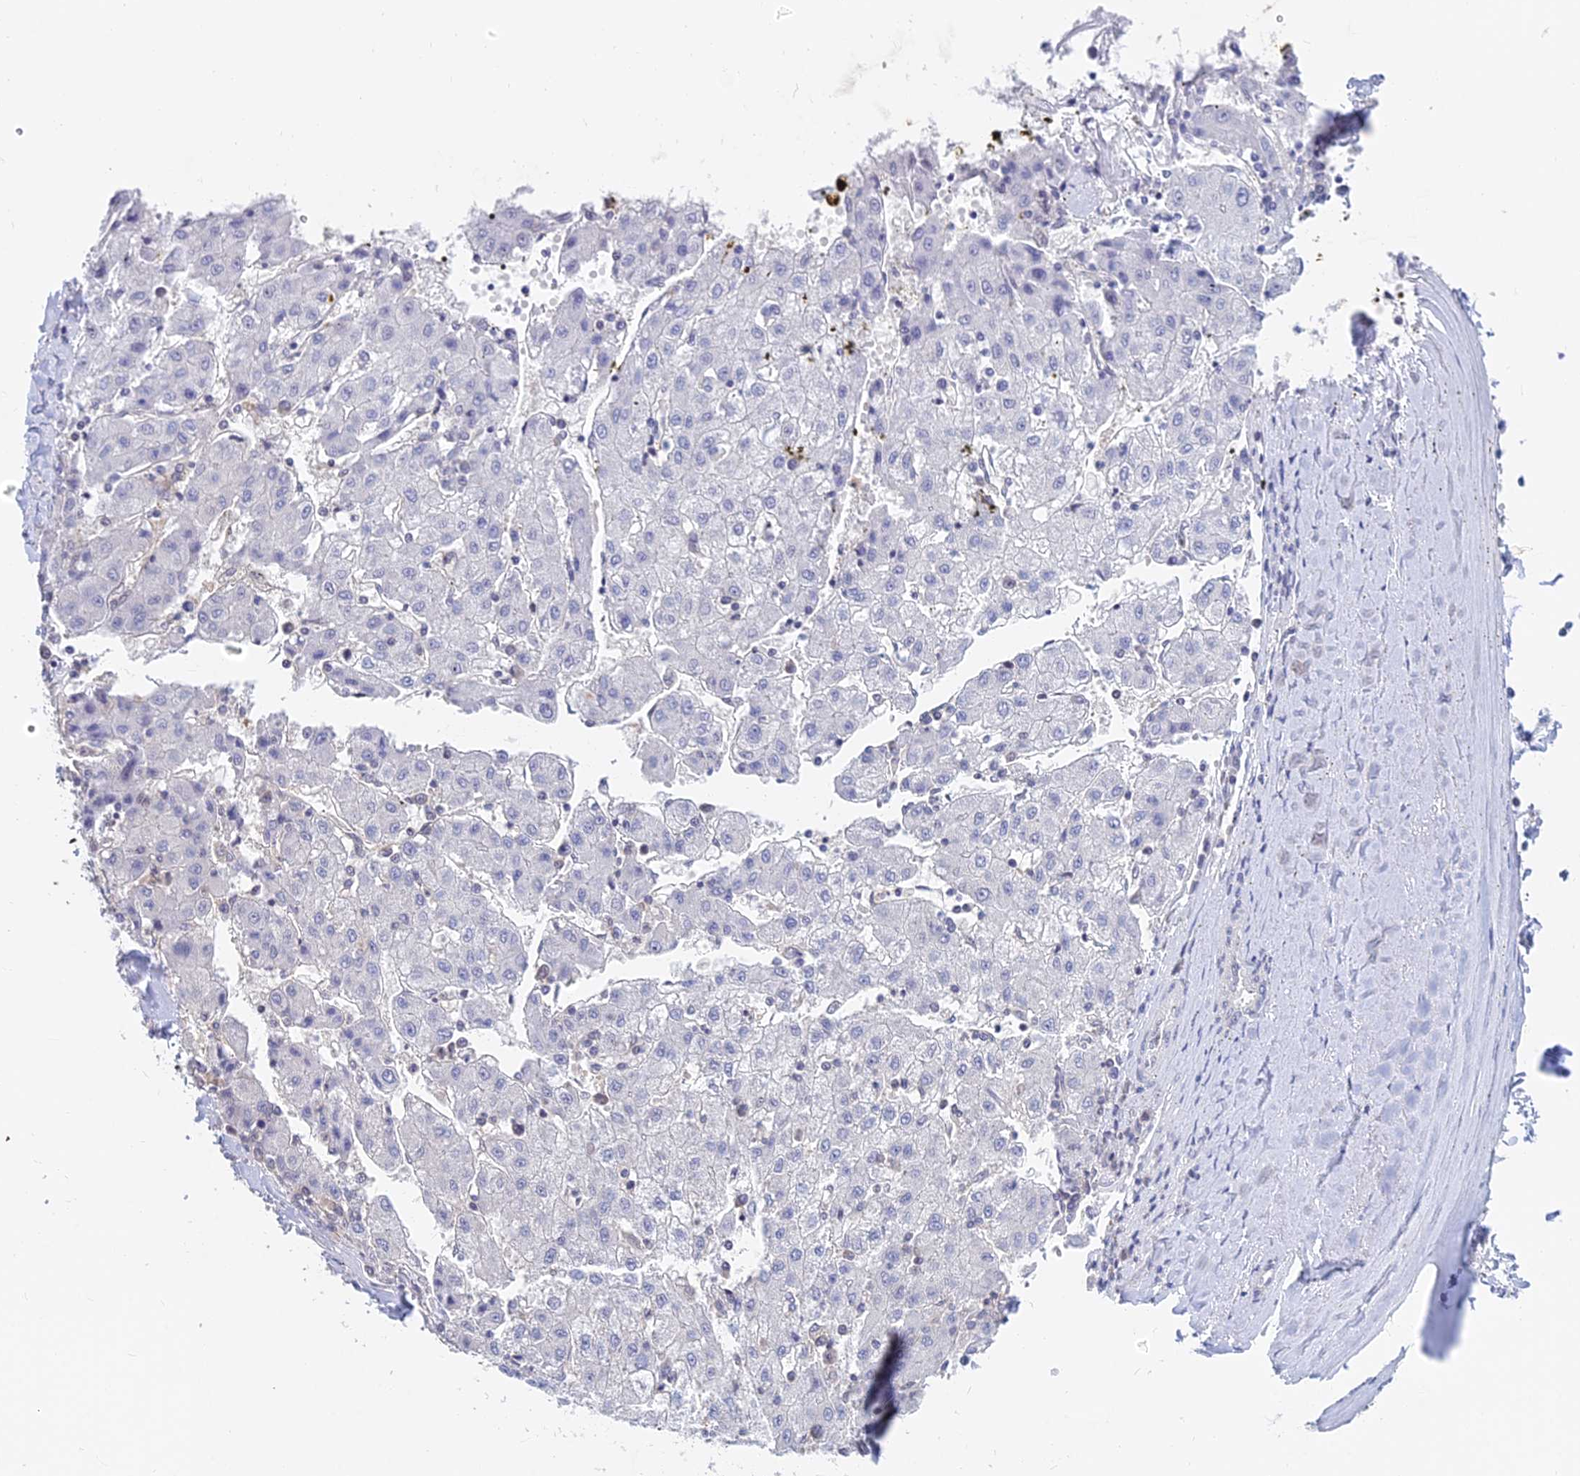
{"staining": {"intensity": "negative", "quantity": "none", "location": "none"}, "tissue": "liver cancer", "cell_type": "Tumor cells", "image_type": "cancer", "snomed": [{"axis": "morphology", "description": "Carcinoma, Hepatocellular, NOS"}, {"axis": "topography", "description": "Liver"}], "caption": "A high-resolution micrograph shows immunohistochemistry staining of liver hepatocellular carcinoma, which demonstrates no significant positivity in tumor cells.", "gene": "B3GALT4", "patient": {"sex": "male", "age": 72}}